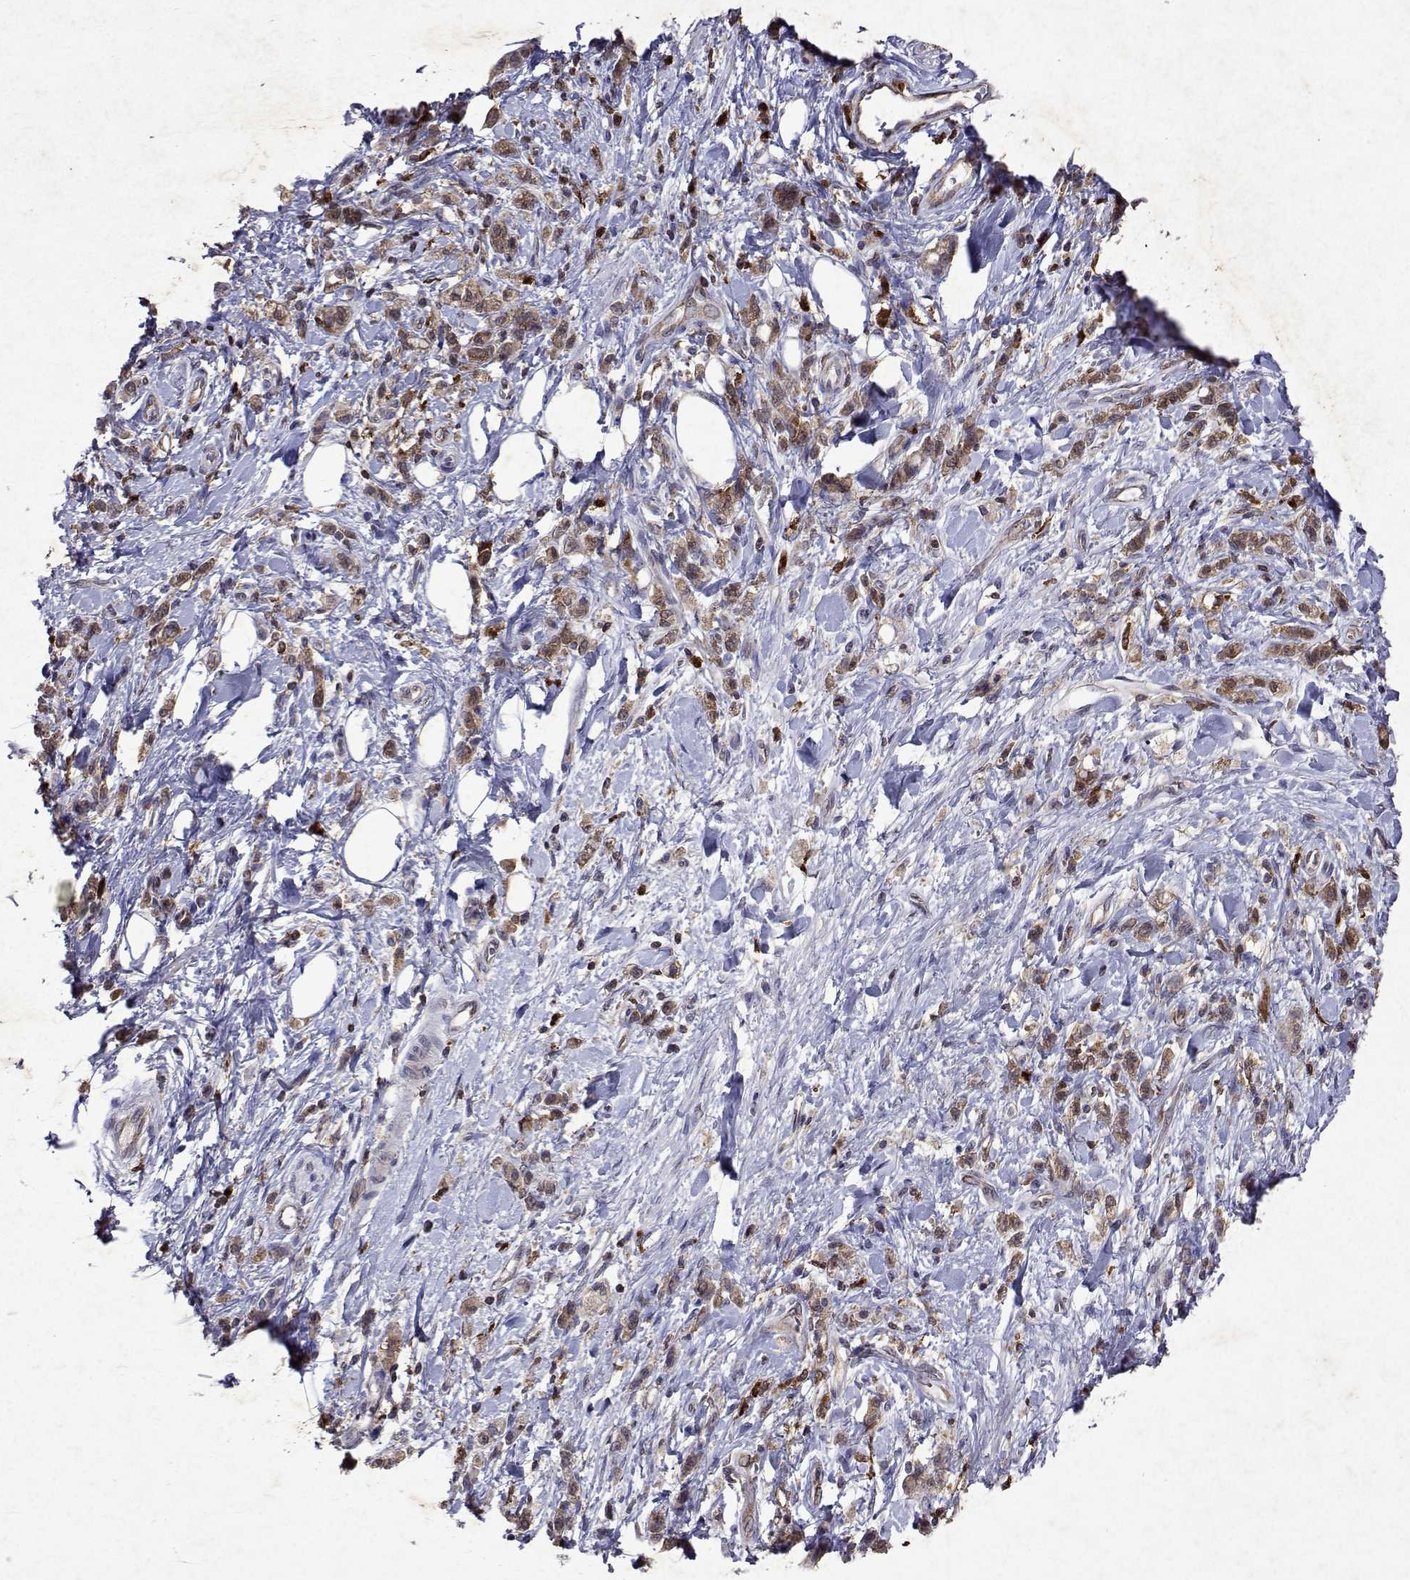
{"staining": {"intensity": "moderate", "quantity": ">75%", "location": "cytoplasmic/membranous"}, "tissue": "stomach cancer", "cell_type": "Tumor cells", "image_type": "cancer", "snomed": [{"axis": "morphology", "description": "Adenocarcinoma, NOS"}, {"axis": "topography", "description": "Stomach"}], "caption": "Approximately >75% of tumor cells in human stomach adenocarcinoma reveal moderate cytoplasmic/membranous protein positivity as visualized by brown immunohistochemical staining.", "gene": "APAF1", "patient": {"sex": "male", "age": 77}}